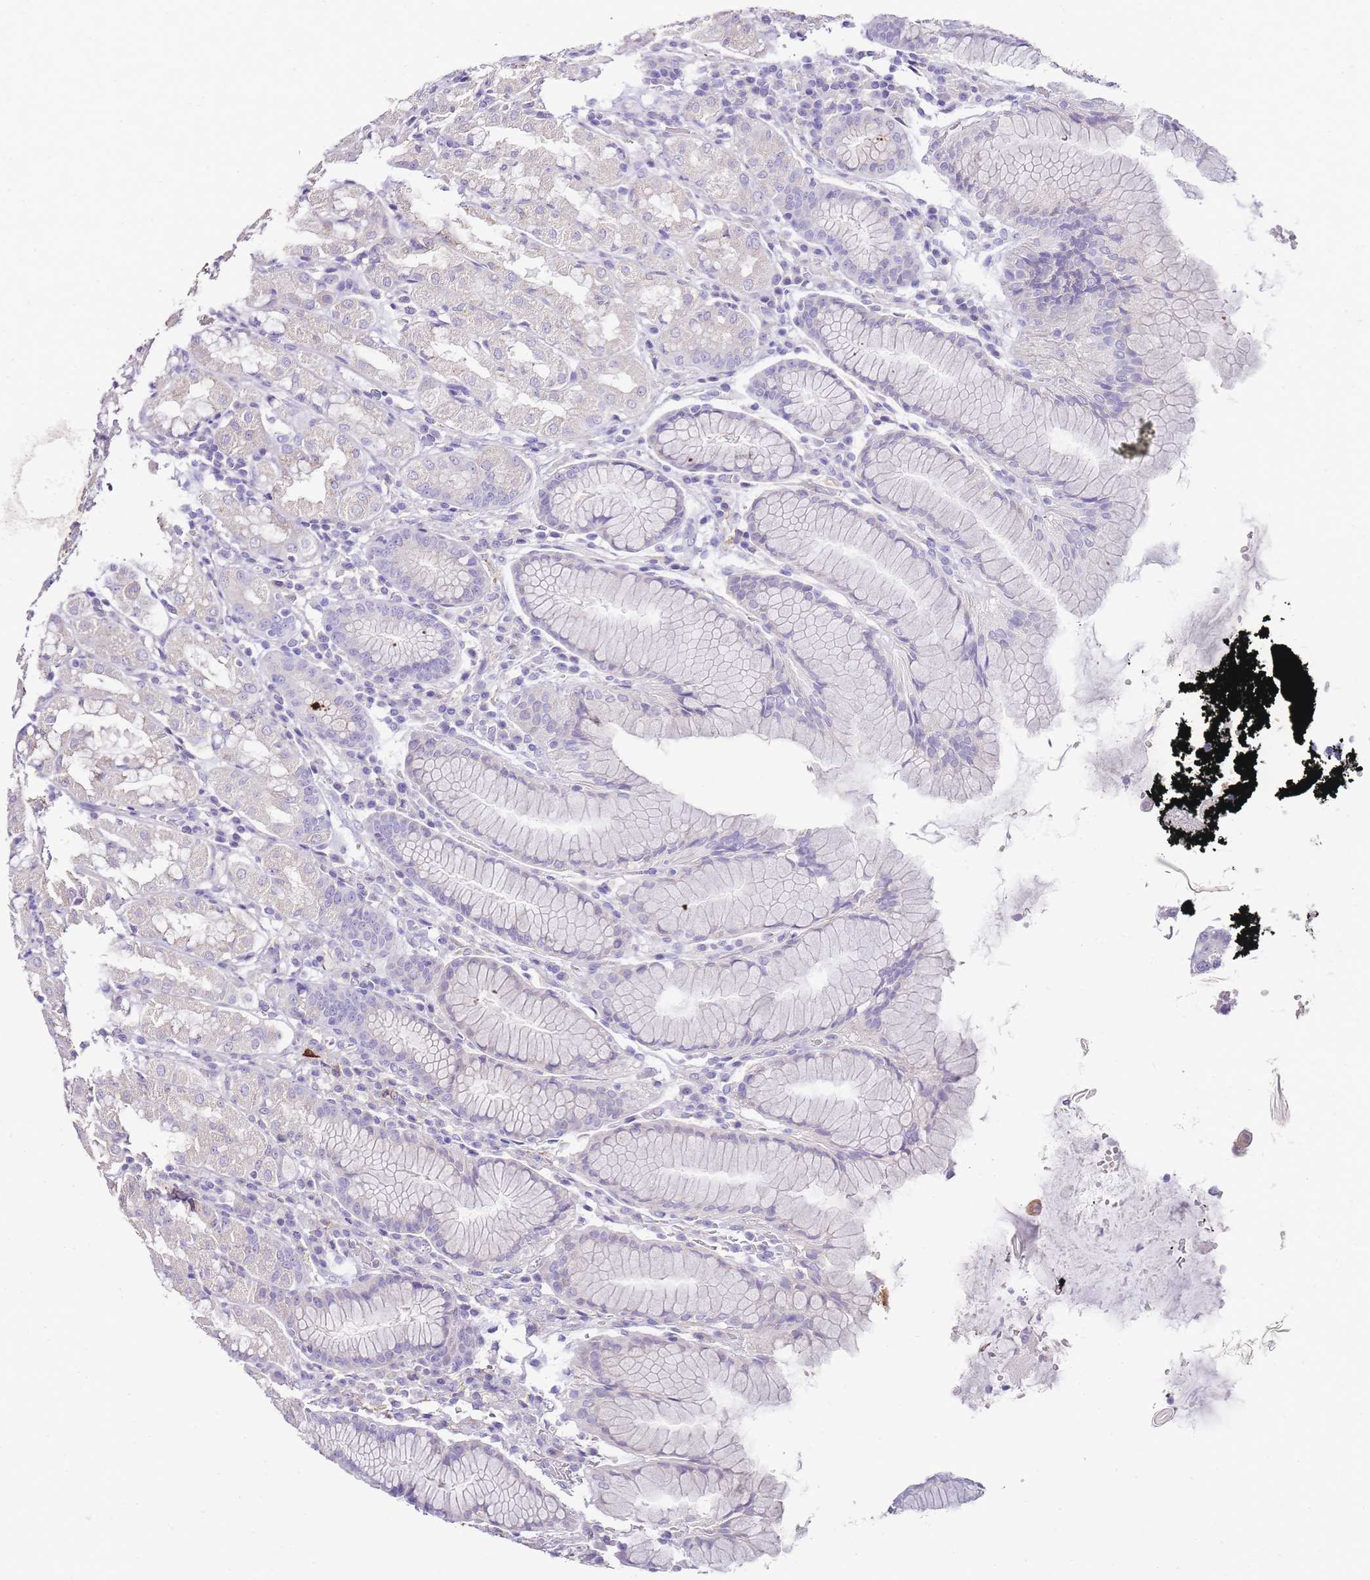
{"staining": {"intensity": "negative", "quantity": "none", "location": "none"}, "tissue": "stomach", "cell_type": "Glandular cells", "image_type": "normal", "snomed": [{"axis": "morphology", "description": "Normal tissue, NOS"}, {"axis": "topography", "description": "Stomach, lower"}], "caption": "This is a micrograph of immunohistochemistry (IHC) staining of unremarkable stomach, which shows no staining in glandular cells.", "gene": "DPP4", "patient": {"sex": "female", "age": 56}}